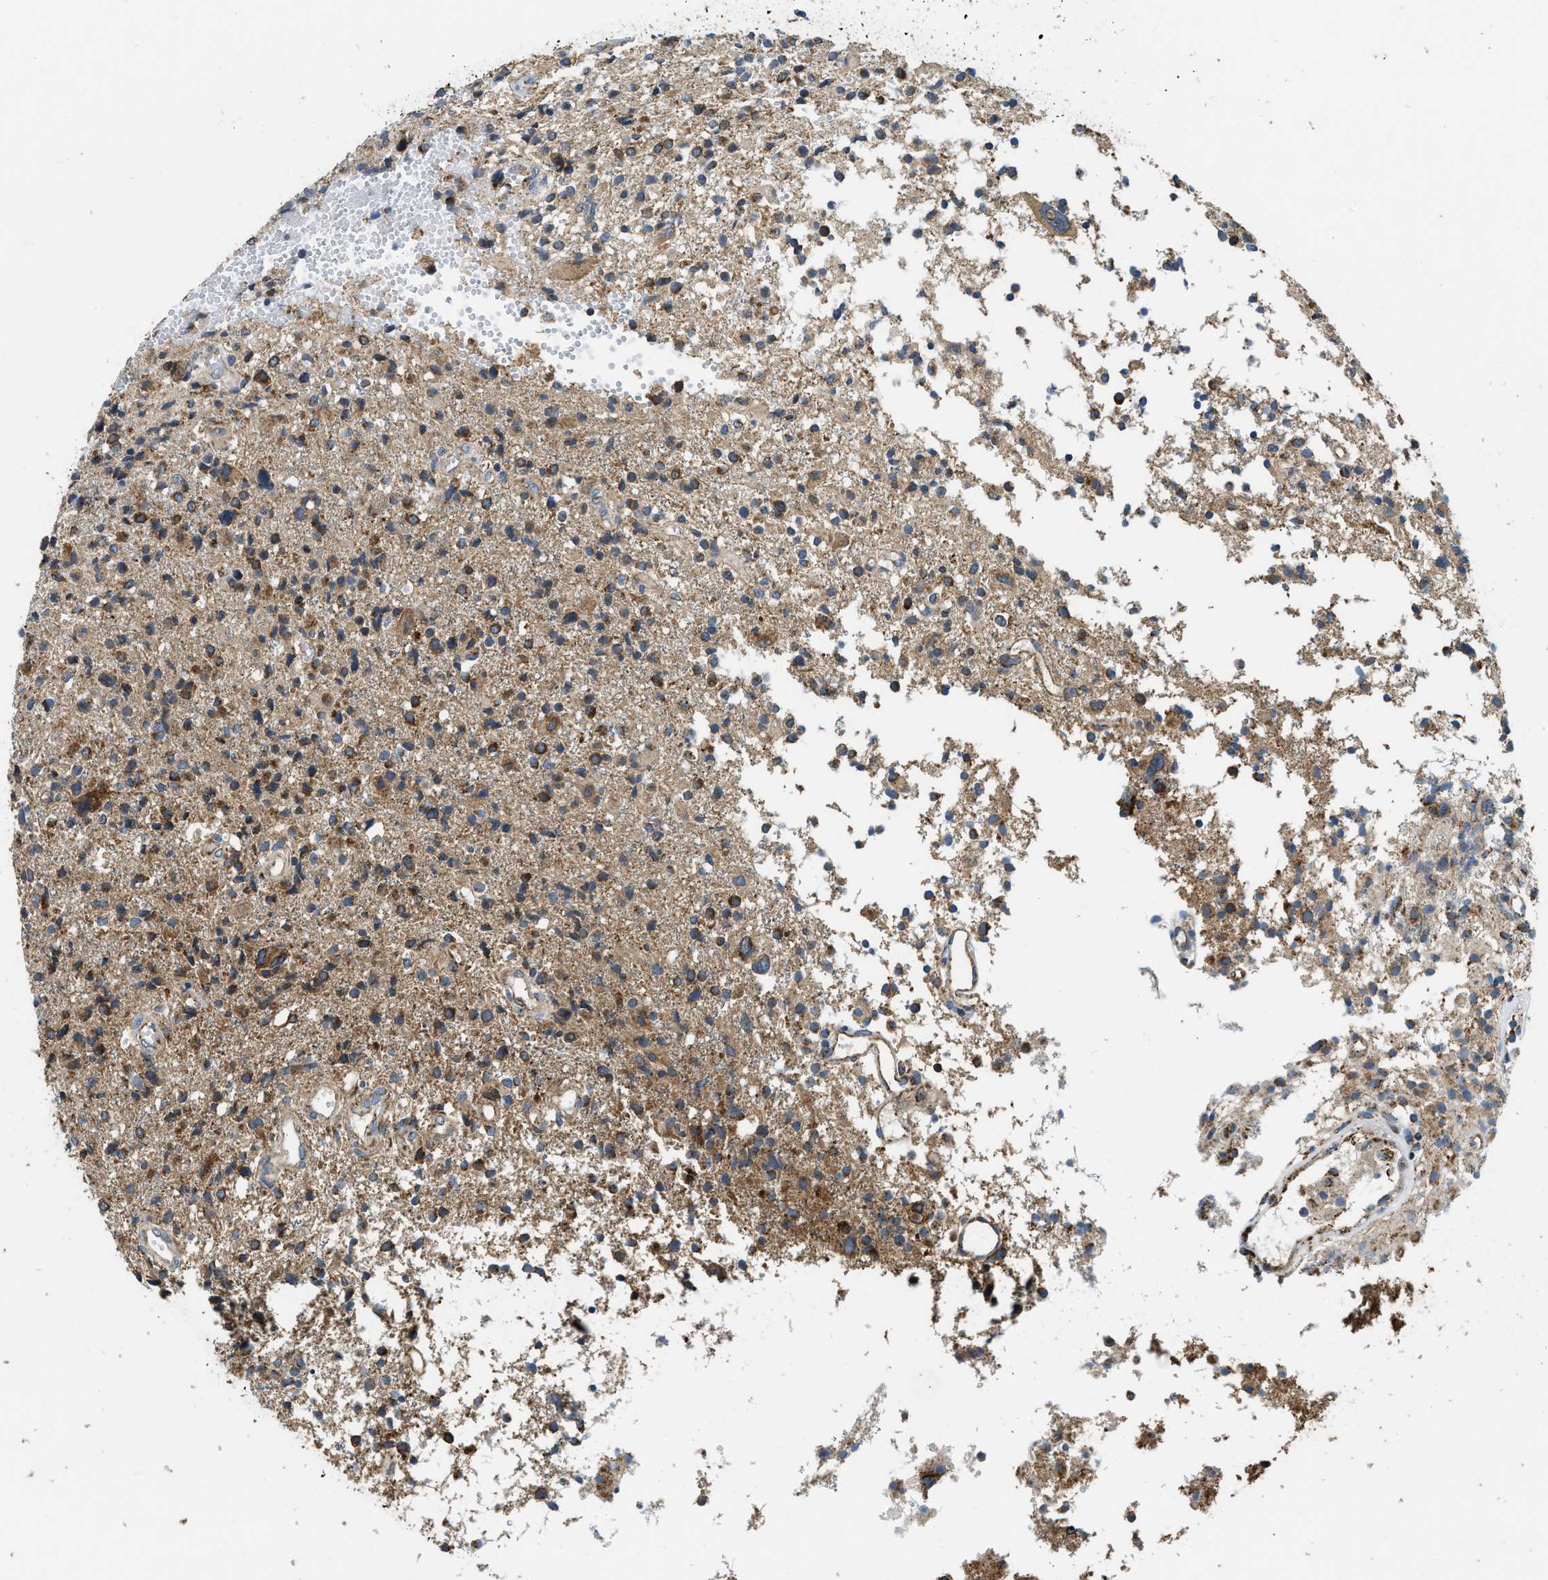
{"staining": {"intensity": "strong", "quantity": "25%-75%", "location": "cytoplasmic/membranous"}, "tissue": "glioma", "cell_type": "Tumor cells", "image_type": "cancer", "snomed": [{"axis": "morphology", "description": "Glioma, malignant, High grade"}, {"axis": "topography", "description": "Brain"}], "caption": "Immunohistochemical staining of human high-grade glioma (malignant) demonstrates strong cytoplasmic/membranous protein staining in about 25%-75% of tumor cells. (DAB (3,3'-diaminobenzidine) = brown stain, brightfield microscopy at high magnification).", "gene": "STK33", "patient": {"sex": "female", "age": 59}}